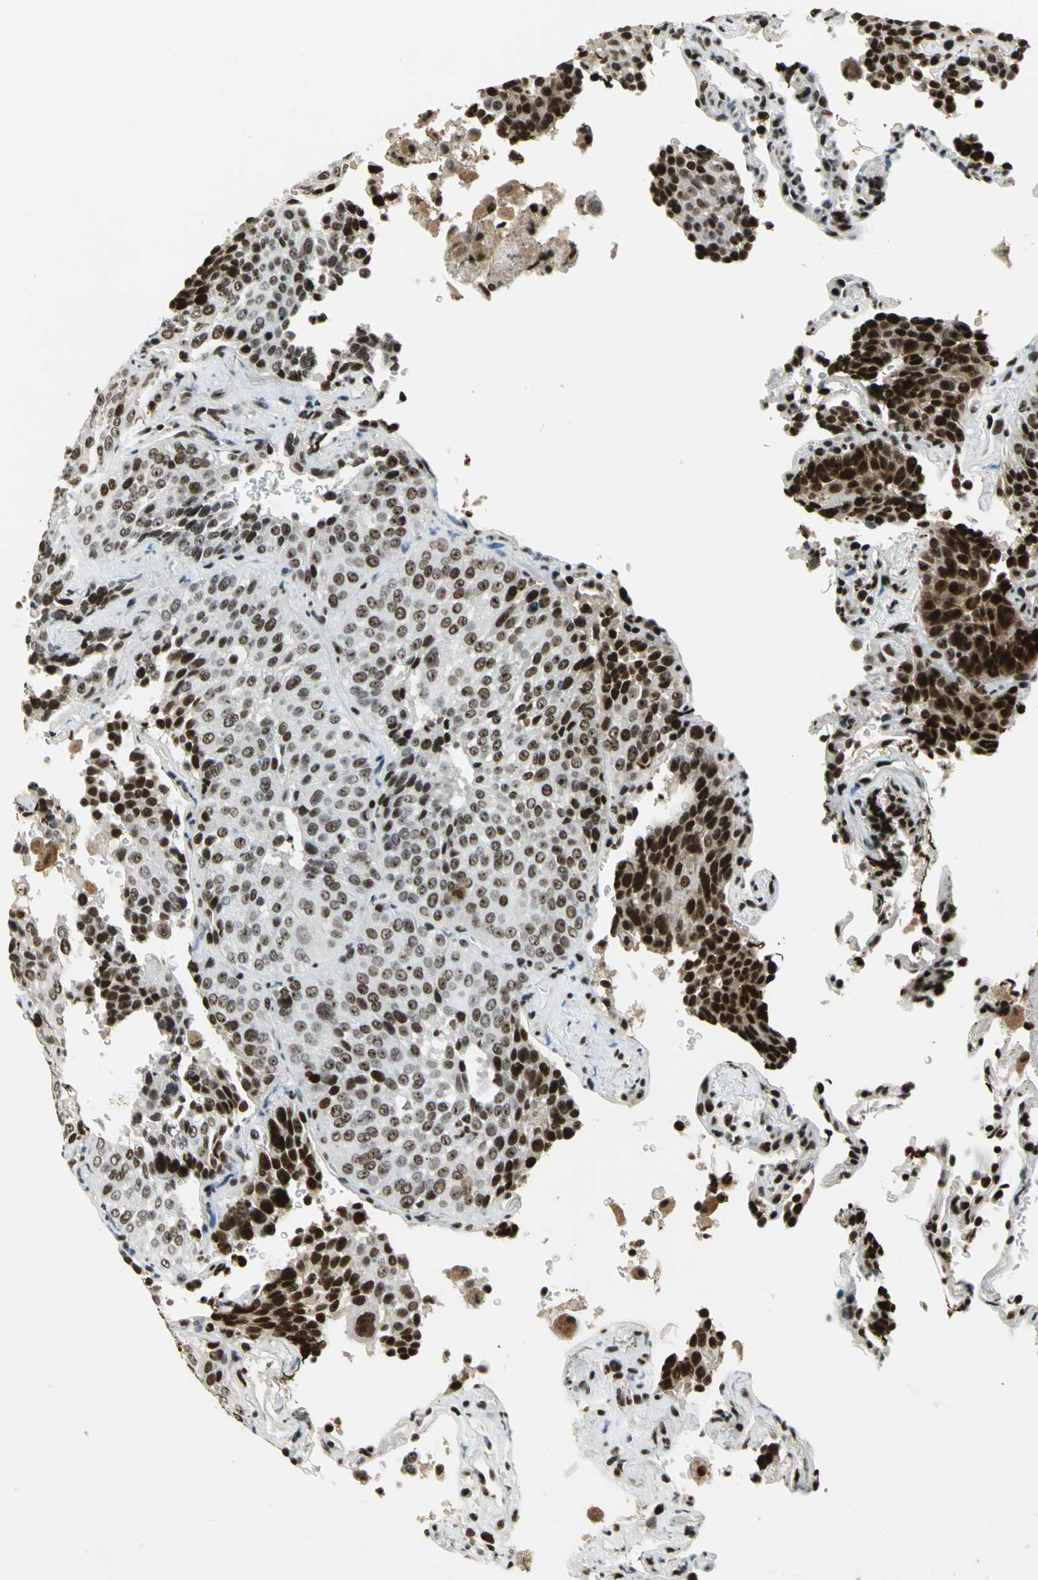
{"staining": {"intensity": "strong", "quantity": "25%-75%", "location": "nuclear"}, "tissue": "lung cancer", "cell_type": "Tumor cells", "image_type": "cancer", "snomed": [{"axis": "morphology", "description": "Squamous cell carcinoma, NOS"}, {"axis": "topography", "description": "Lung"}], "caption": "Tumor cells show strong nuclear expression in about 25%-75% of cells in lung cancer.", "gene": "UBTF", "patient": {"sex": "male", "age": 54}}